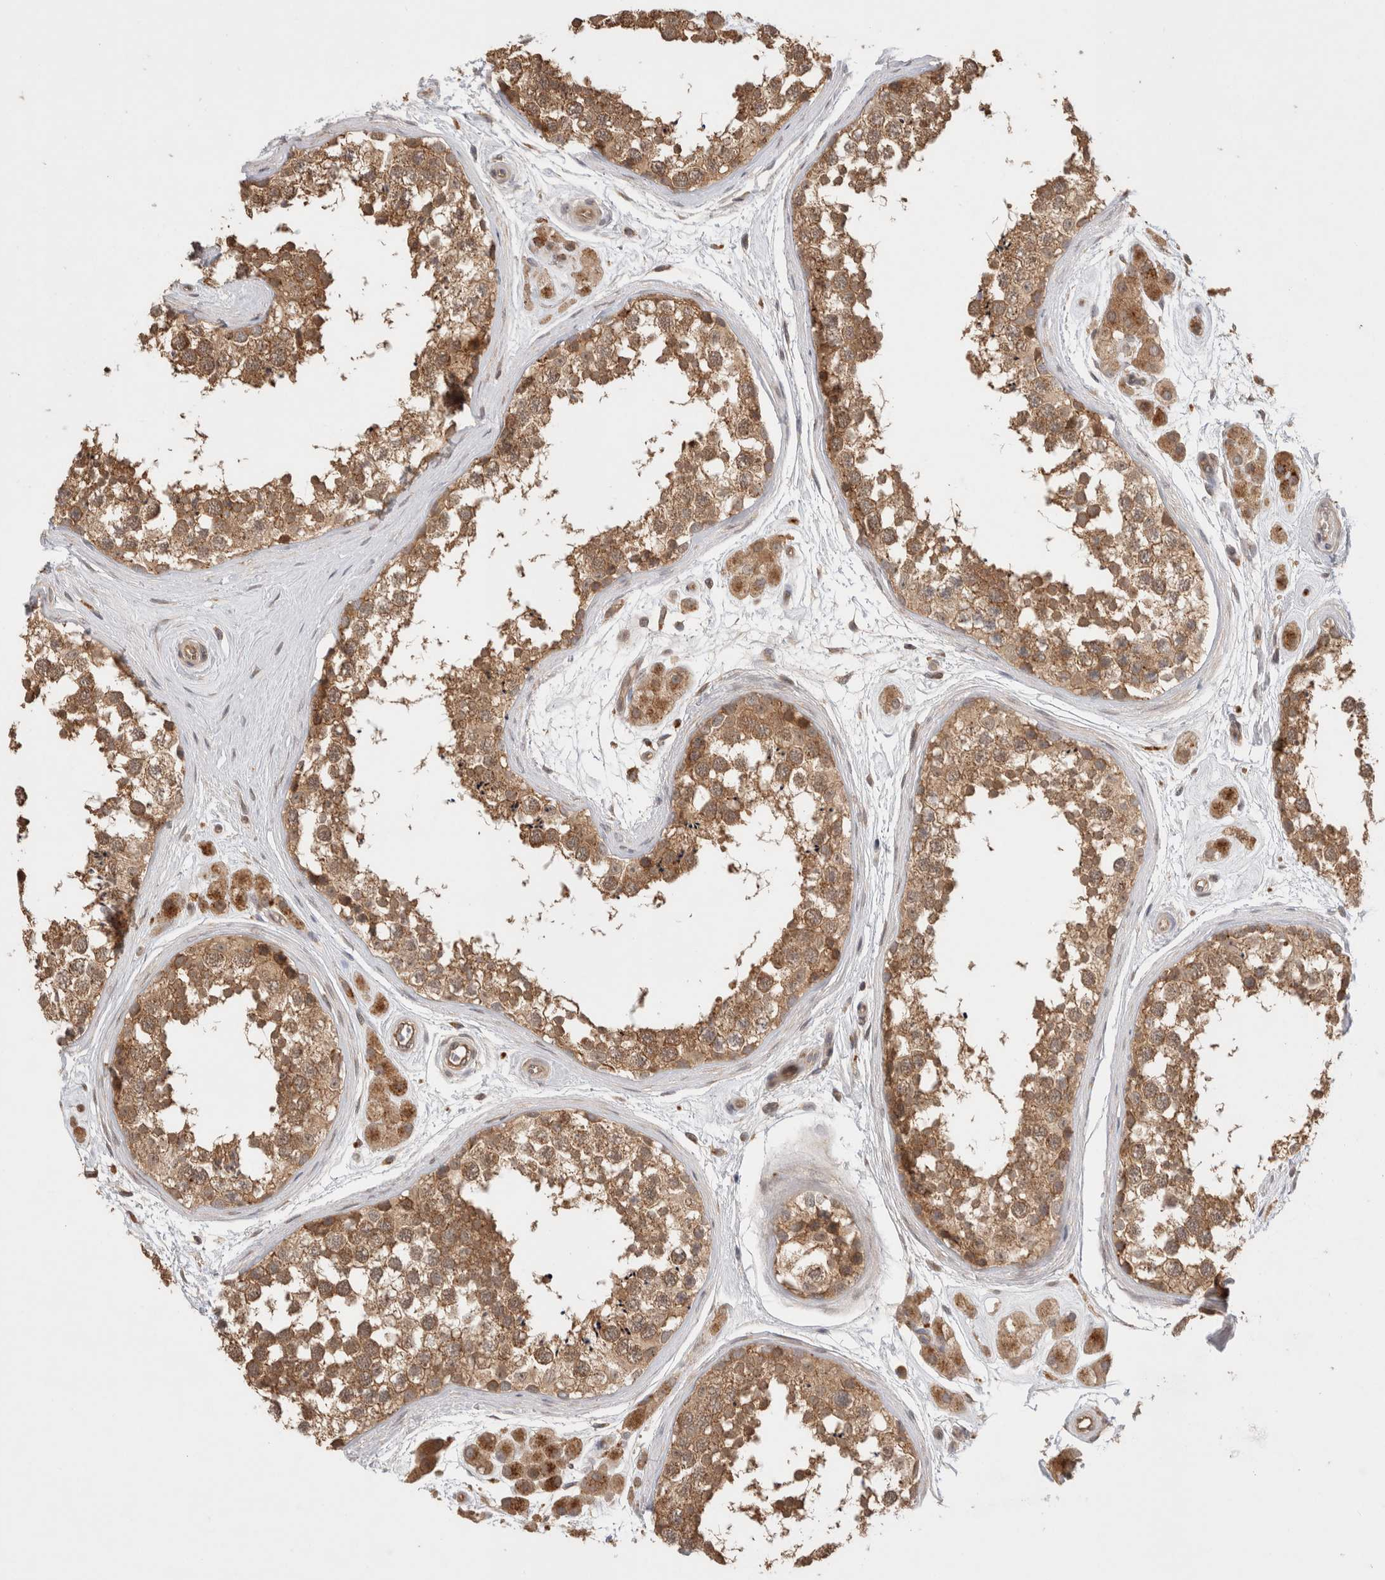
{"staining": {"intensity": "moderate", "quantity": ">75%", "location": "cytoplasmic/membranous"}, "tissue": "testis", "cell_type": "Cells in seminiferous ducts", "image_type": "normal", "snomed": [{"axis": "morphology", "description": "Normal tissue, NOS"}, {"axis": "topography", "description": "Testis"}], "caption": "Testis stained with a brown dye demonstrates moderate cytoplasmic/membranous positive expression in about >75% of cells in seminiferous ducts.", "gene": "VPS28", "patient": {"sex": "male", "age": 56}}